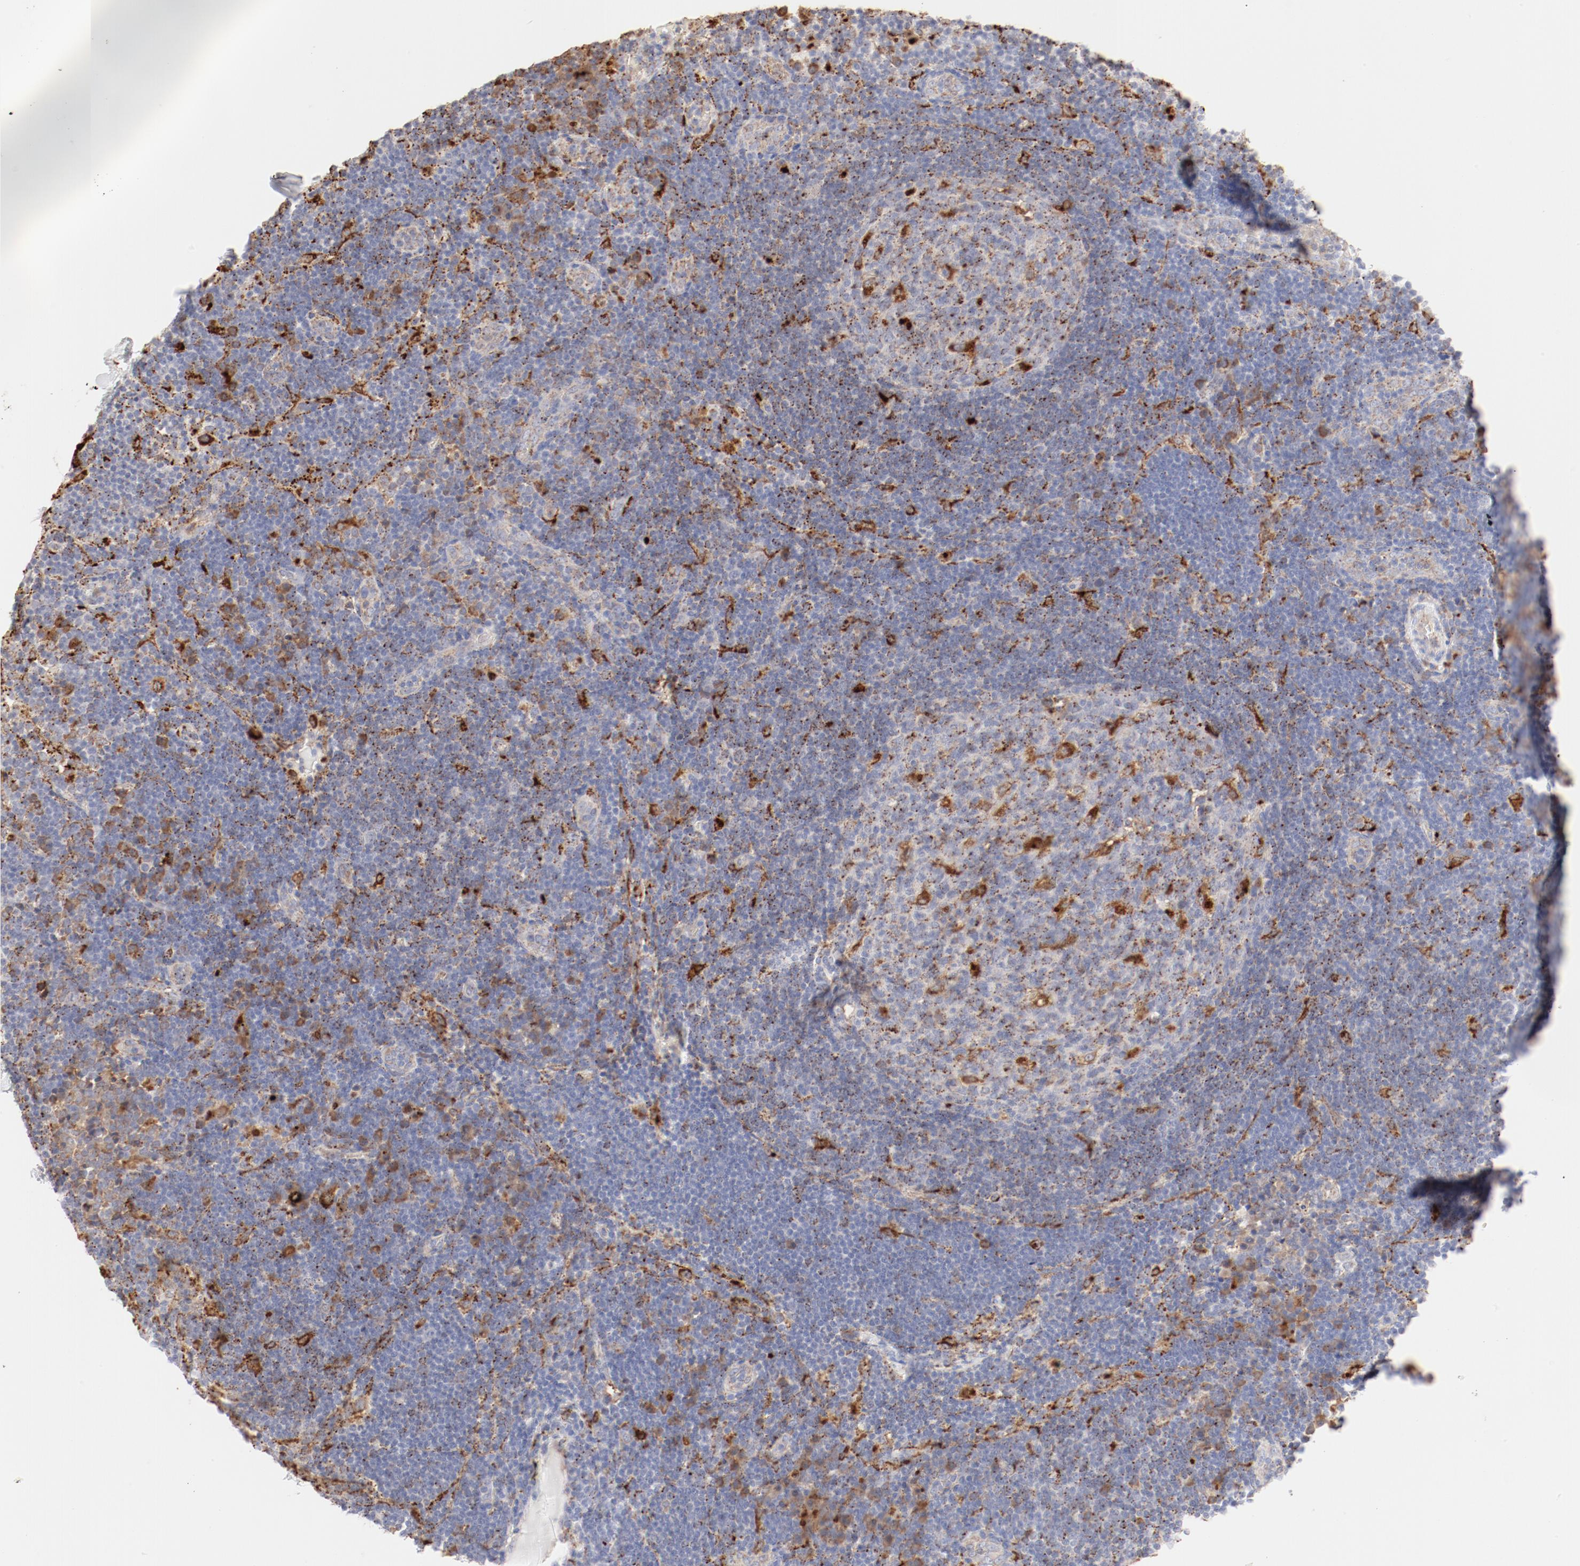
{"staining": {"intensity": "moderate", "quantity": "<25%", "location": "cytoplasmic/membranous"}, "tissue": "lymph node", "cell_type": "Germinal center cells", "image_type": "normal", "snomed": [{"axis": "morphology", "description": "Normal tissue, NOS"}, {"axis": "morphology", "description": "Squamous cell carcinoma, metastatic, NOS"}, {"axis": "topography", "description": "Lymph node"}], "caption": "Protein analysis of normal lymph node demonstrates moderate cytoplasmic/membranous staining in about <25% of germinal center cells.", "gene": "CTSH", "patient": {"sex": "female", "age": 53}}